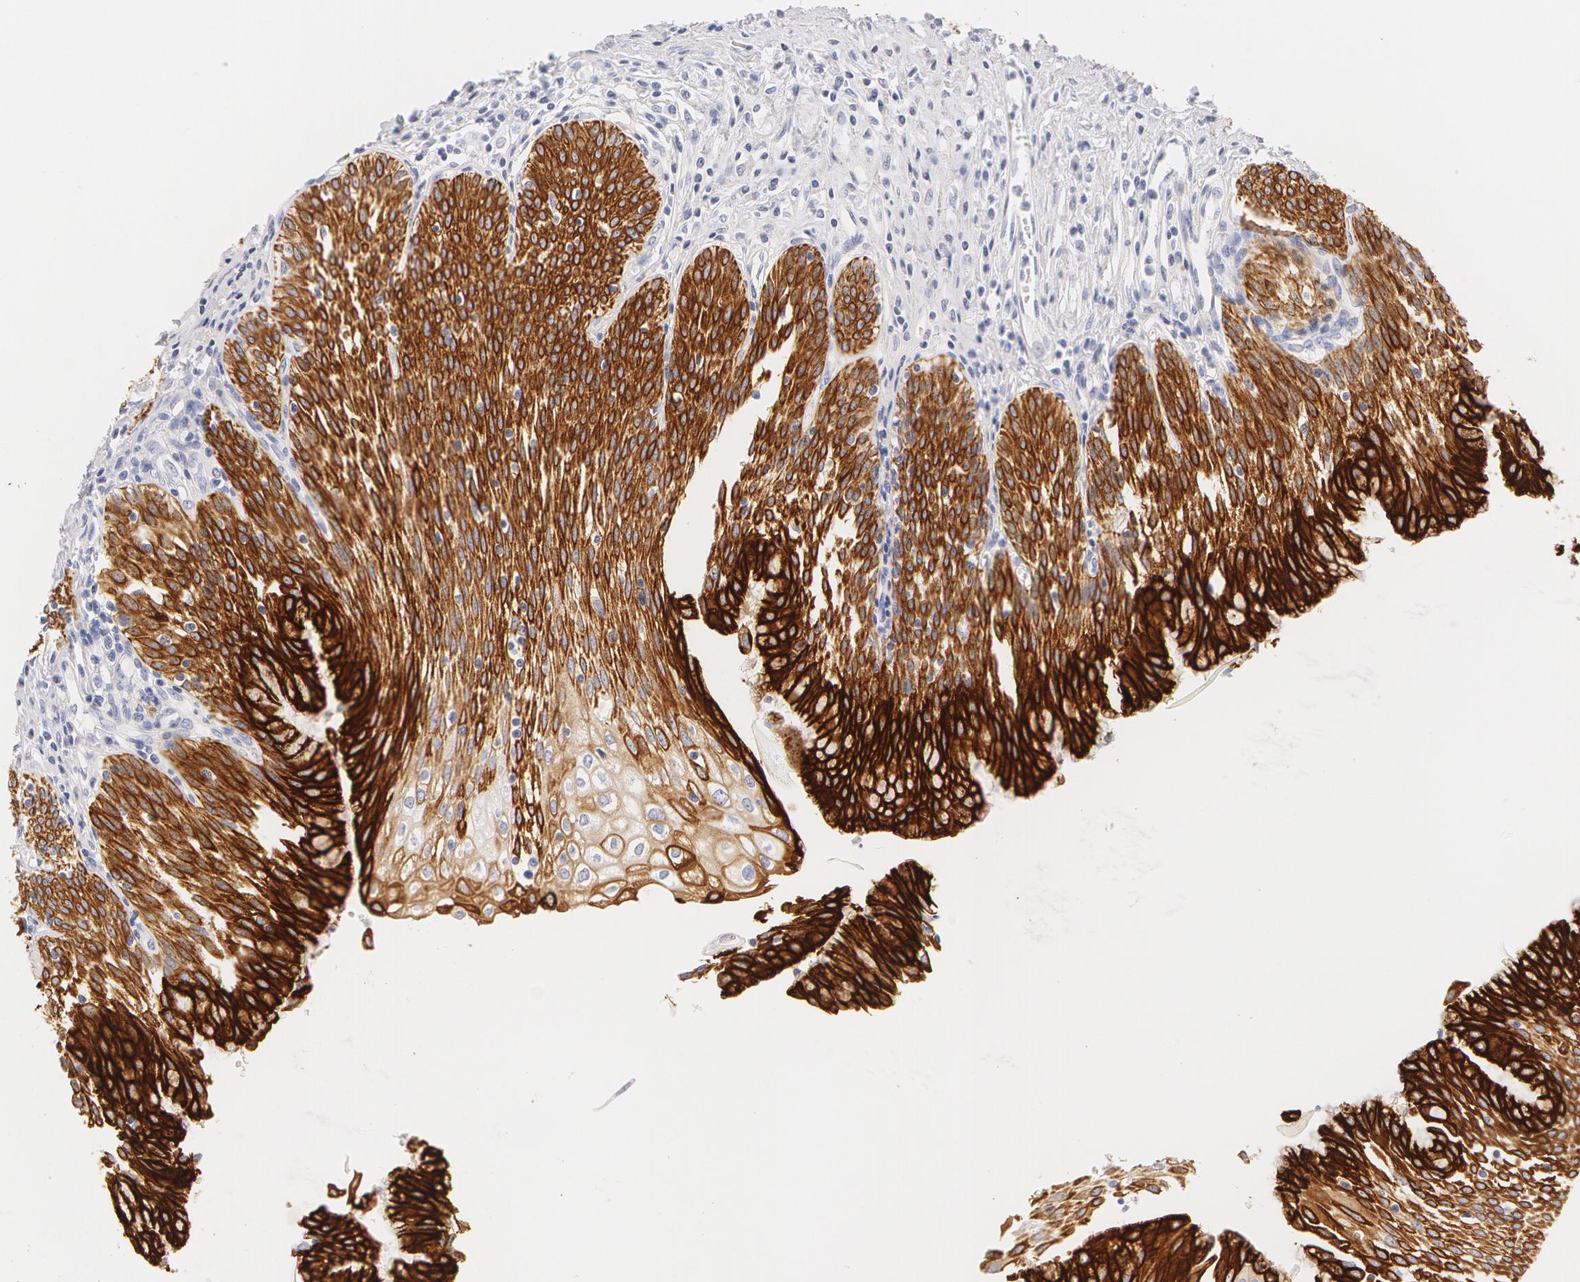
{"staining": {"intensity": "strong", "quantity": ">75%", "location": "cytoplasmic/membranous"}, "tissue": "urinary bladder", "cell_type": "Urothelial cells", "image_type": "normal", "snomed": [{"axis": "morphology", "description": "Normal tissue, NOS"}, {"axis": "topography", "description": "Urinary bladder"}], "caption": "Immunohistochemical staining of benign human urinary bladder exhibits >75% levels of strong cytoplasmic/membranous protein staining in approximately >75% of urothelial cells. Using DAB (3,3'-diaminobenzidine) (brown) and hematoxylin (blue) stains, captured at high magnification using brightfield microscopy.", "gene": "KRT8", "patient": {"sex": "female", "age": 39}}